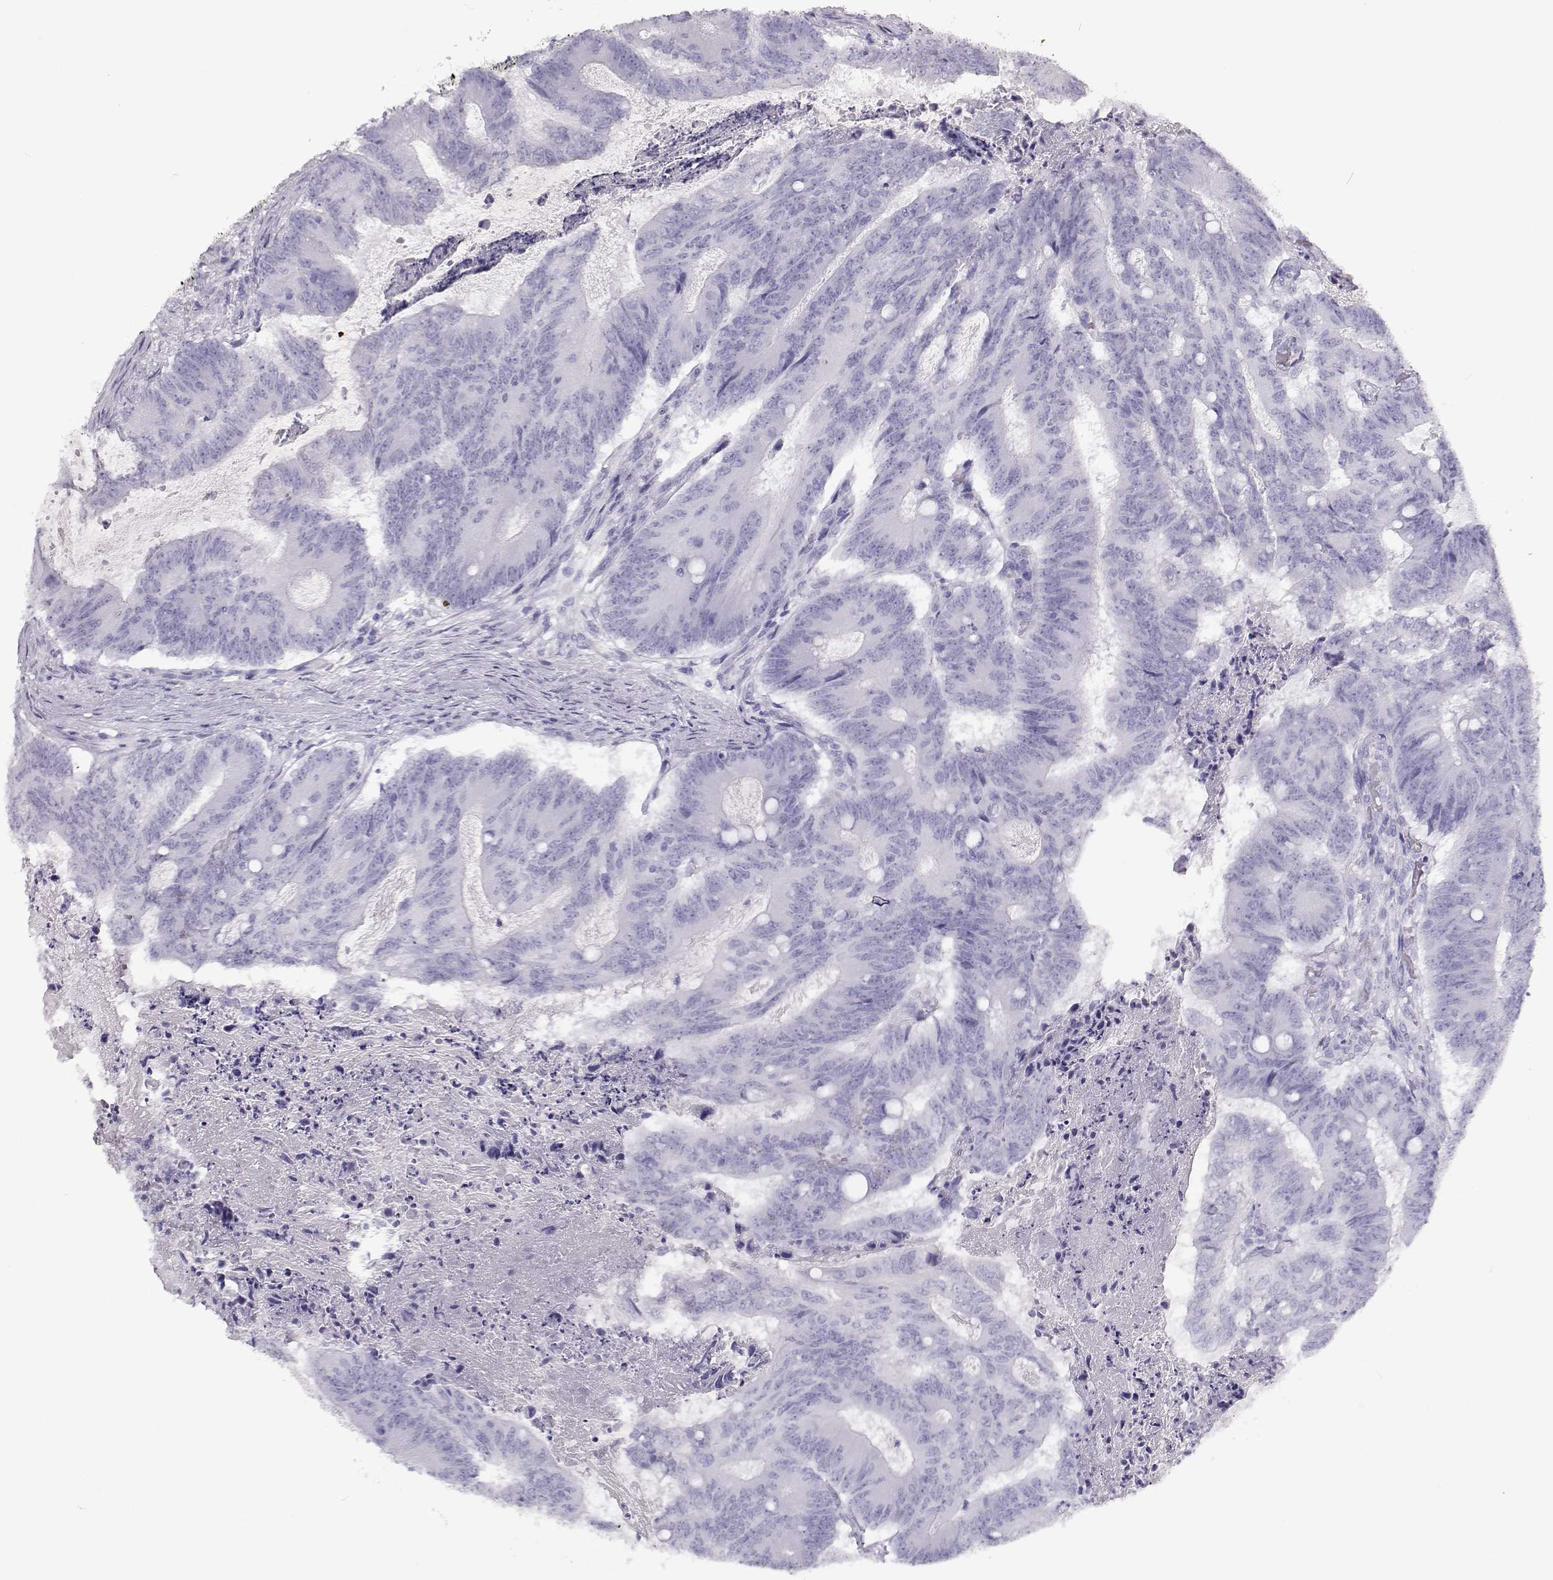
{"staining": {"intensity": "negative", "quantity": "none", "location": "none"}, "tissue": "colorectal cancer", "cell_type": "Tumor cells", "image_type": "cancer", "snomed": [{"axis": "morphology", "description": "Adenocarcinoma, NOS"}, {"axis": "topography", "description": "Colon"}], "caption": "Protein analysis of colorectal cancer (adenocarcinoma) shows no significant expression in tumor cells.", "gene": "TKTL1", "patient": {"sex": "female", "age": 70}}